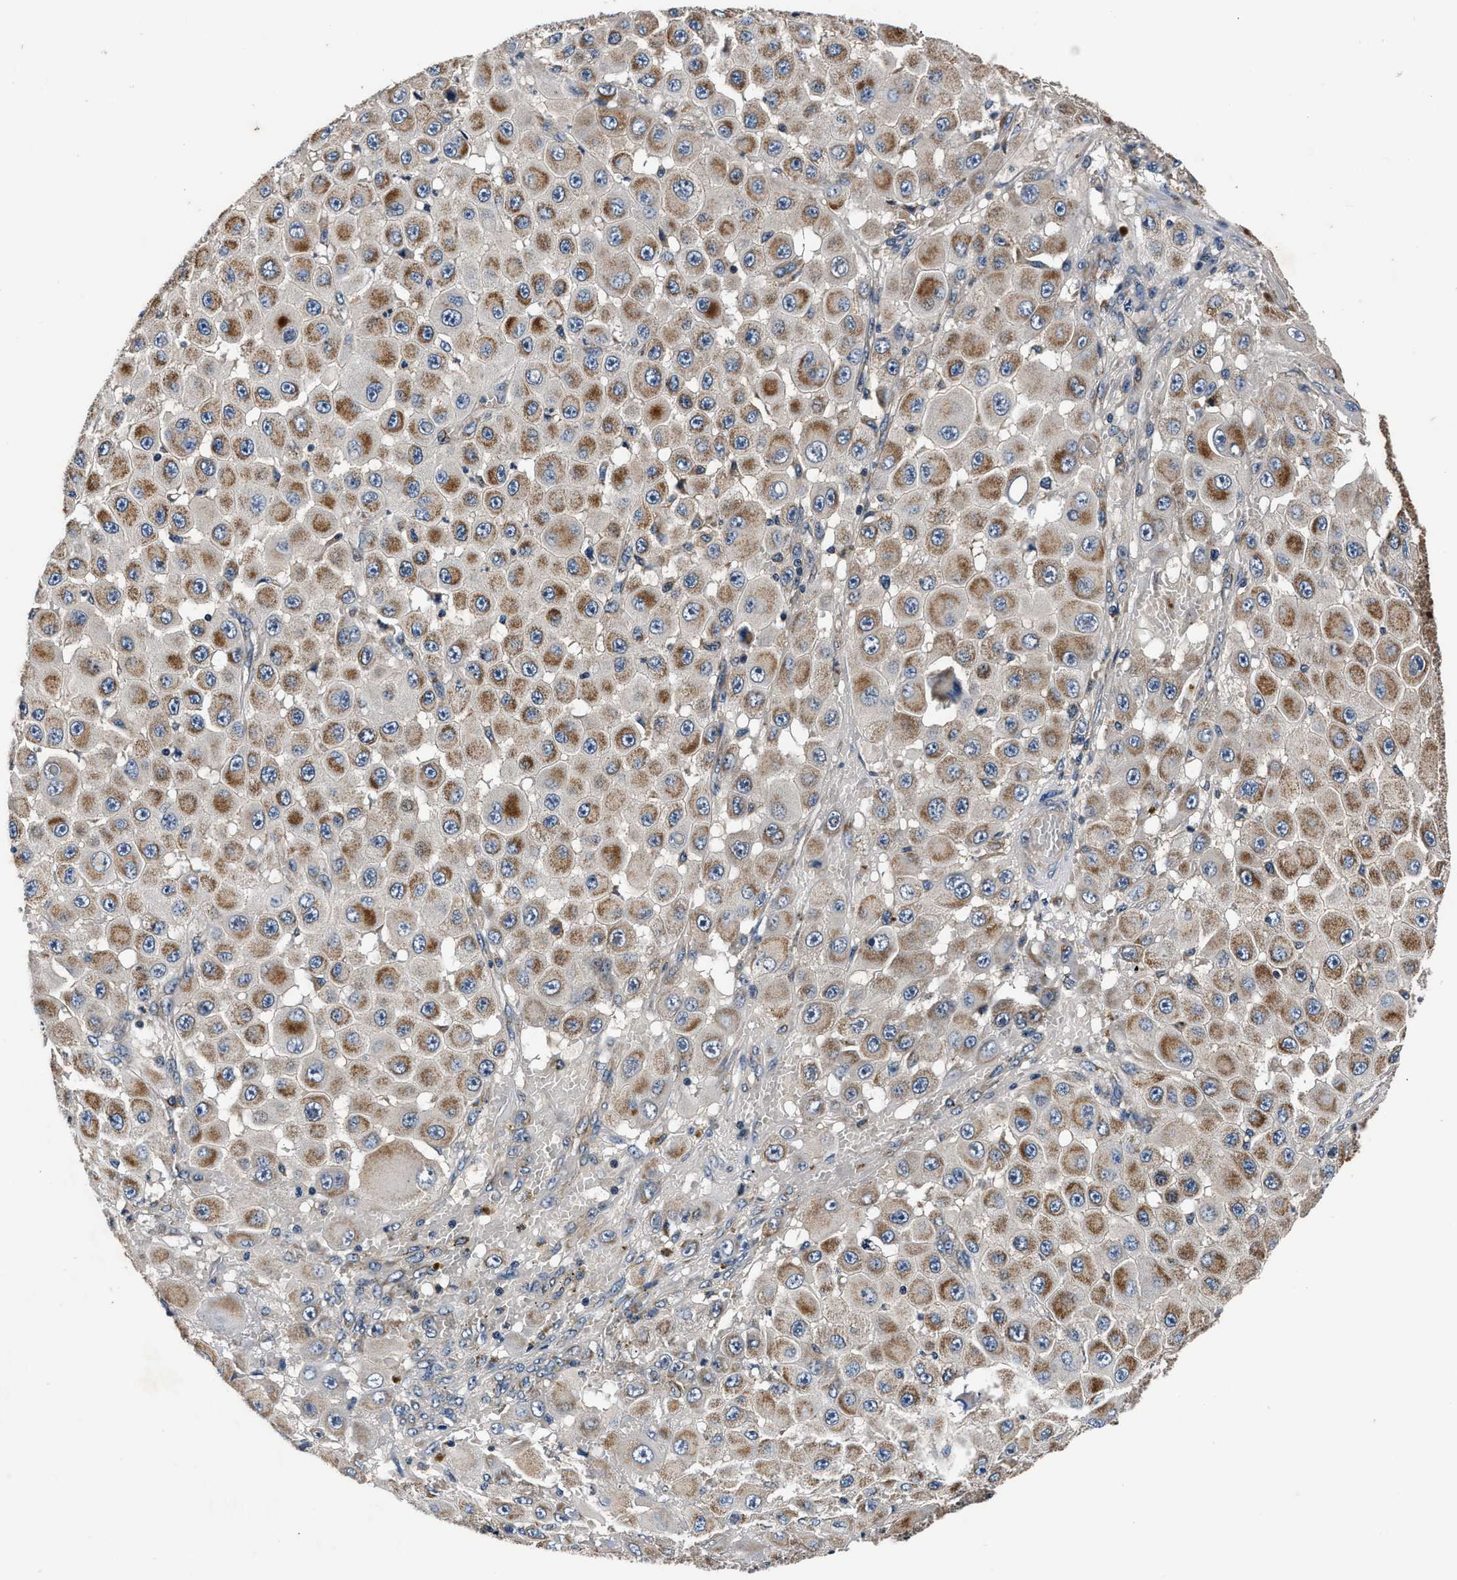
{"staining": {"intensity": "moderate", "quantity": ">75%", "location": "cytoplasmic/membranous"}, "tissue": "melanoma", "cell_type": "Tumor cells", "image_type": "cancer", "snomed": [{"axis": "morphology", "description": "Malignant melanoma, NOS"}, {"axis": "topography", "description": "Skin"}], "caption": "The immunohistochemical stain labels moderate cytoplasmic/membranous staining in tumor cells of melanoma tissue. (Brightfield microscopy of DAB IHC at high magnification).", "gene": "IMMT", "patient": {"sex": "female", "age": 81}}